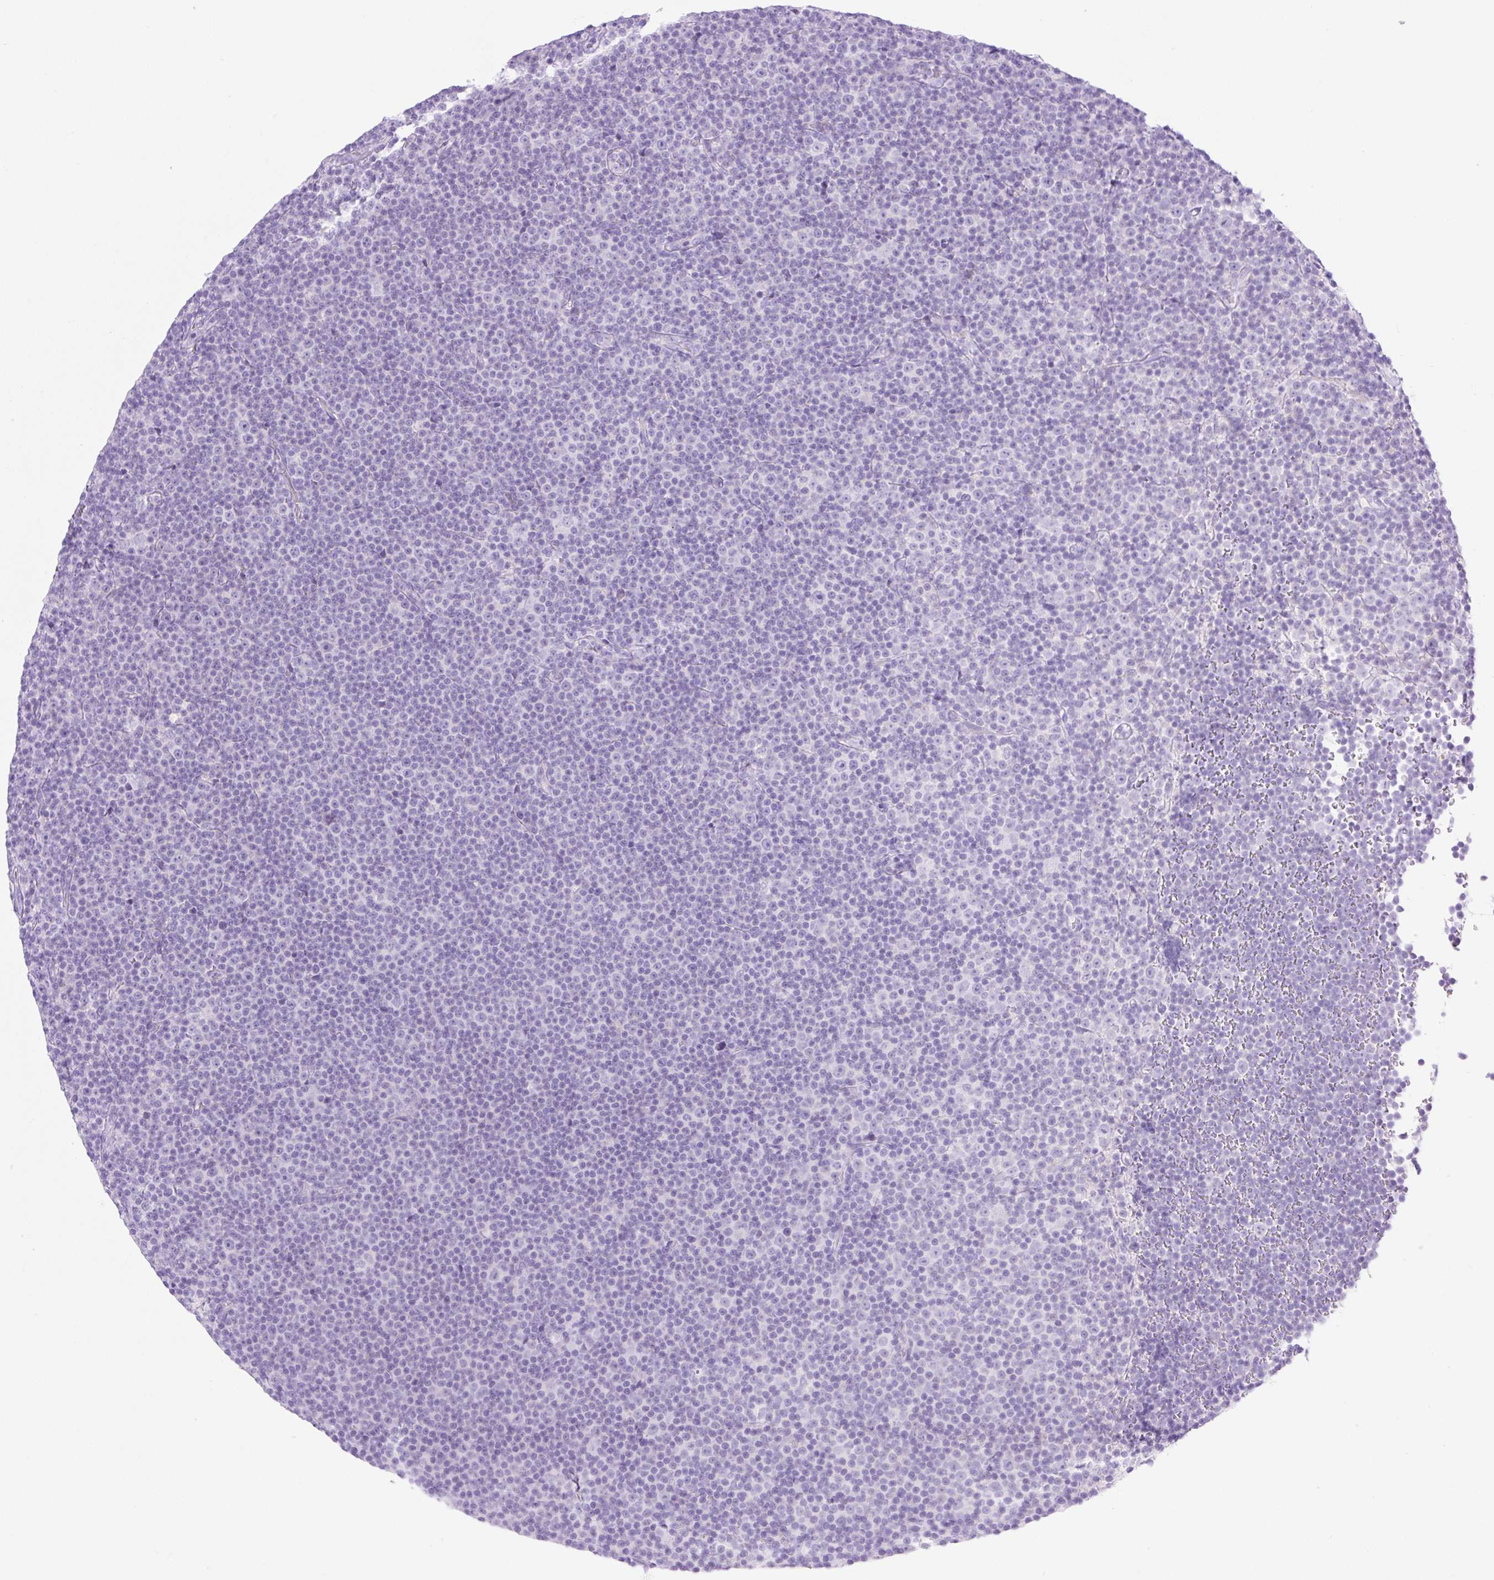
{"staining": {"intensity": "negative", "quantity": "none", "location": "none"}, "tissue": "lymphoma", "cell_type": "Tumor cells", "image_type": "cancer", "snomed": [{"axis": "morphology", "description": "Malignant lymphoma, non-Hodgkin's type, Low grade"}, {"axis": "topography", "description": "Lymph node"}], "caption": "Immunohistochemistry micrograph of human malignant lymphoma, non-Hodgkin's type (low-grade) stained for a protein (brown), which reveals no expression in tumor cells.", "gene": "CDX1", "patient": {"sex": "female", "age": 67}}